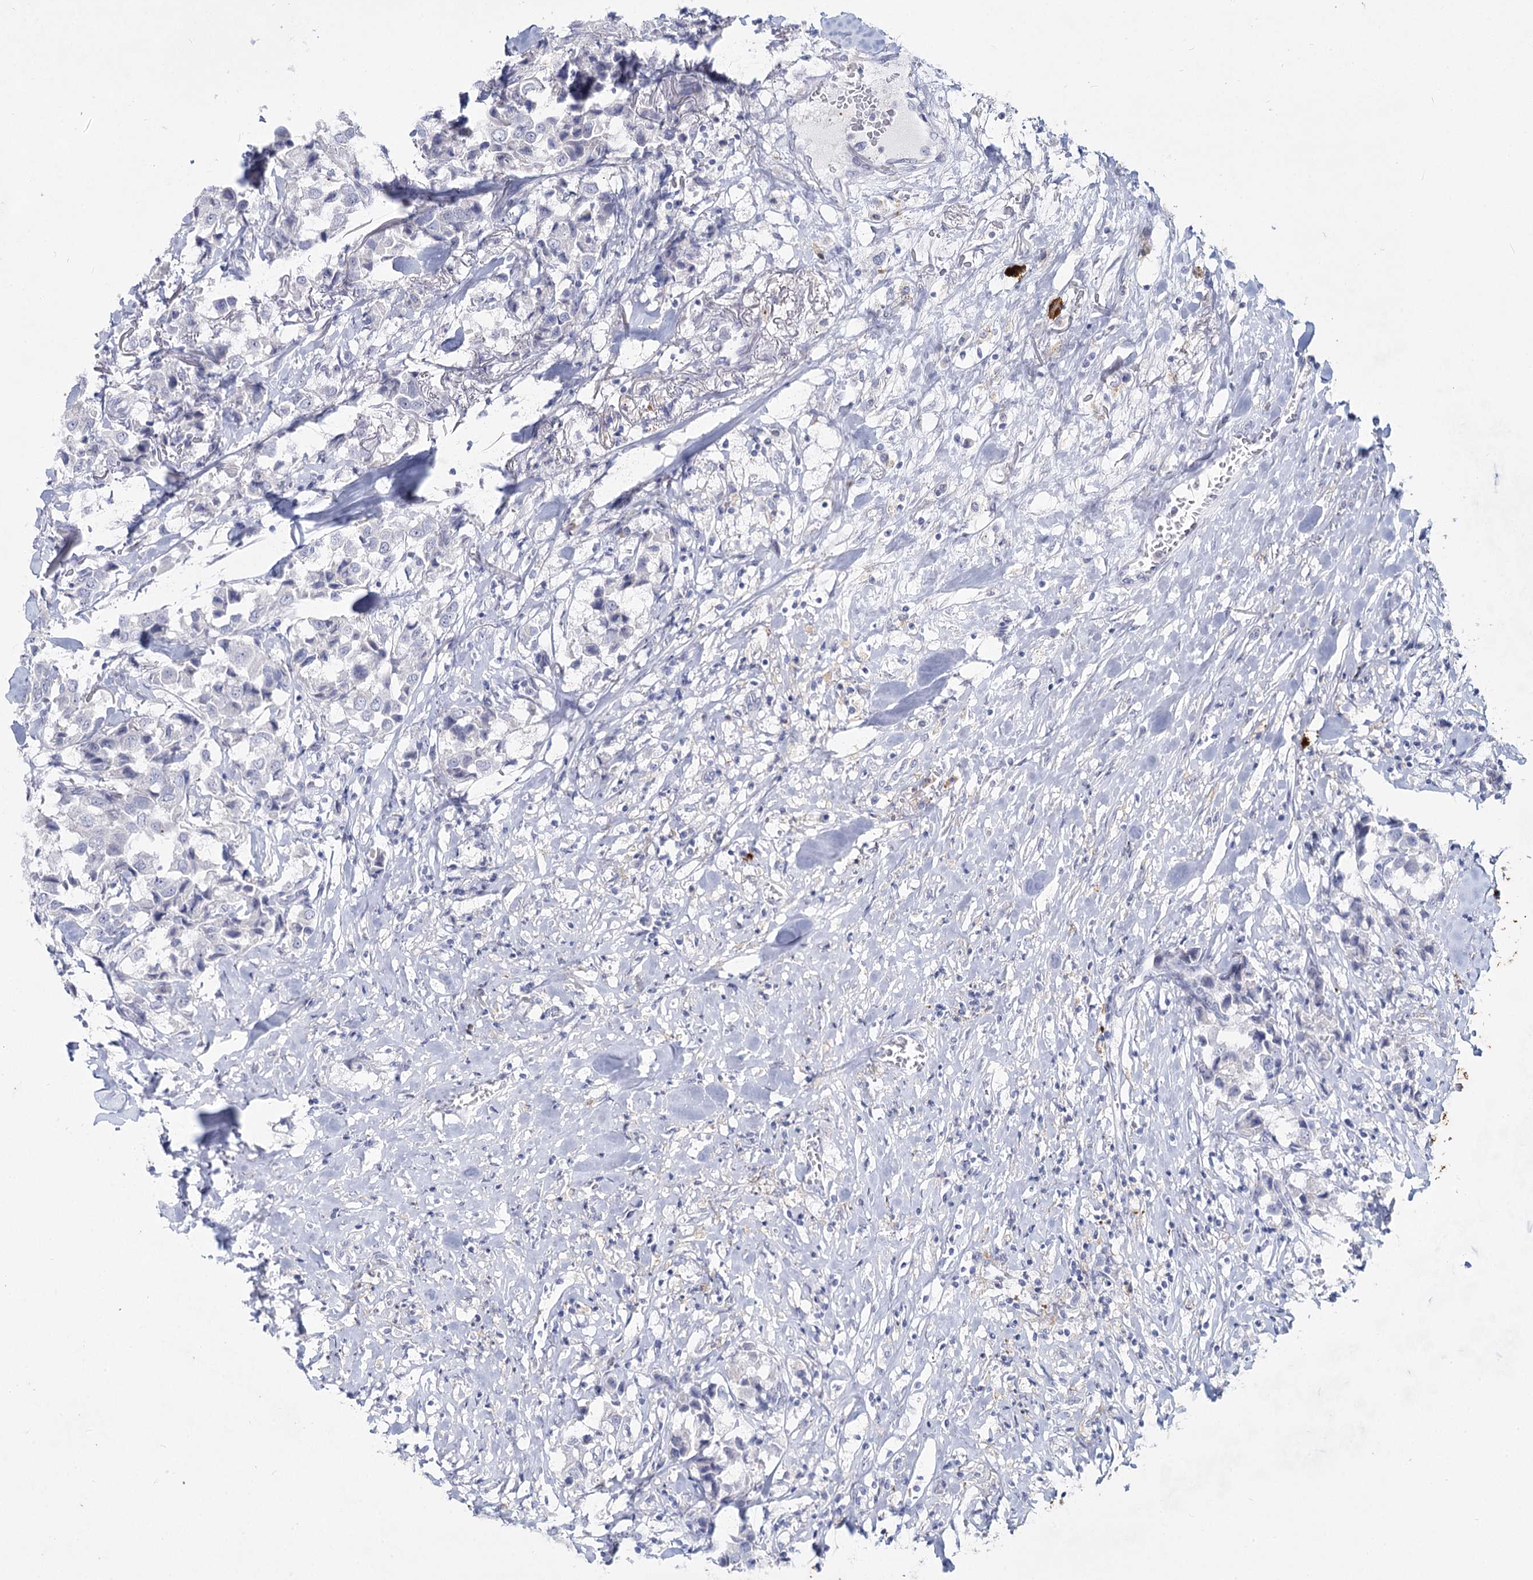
{"staining": {"intensity": "negative", "quantity": "none", "location": "none"}, "tissue": "breast cancer", "cell_type": "Tumor cells", "image_type": "cancer", "snomed": [{"axis": "morphology", "description": "Duct carcinoma"}, {"axis": "topography", "description": "Breast"}], "caption": "High power microscopy image of an immunohistochemistry (IHC) histopathology image of breast cancer, revealing no significant expression in tumor cells.", "gene": "CCDC73", "patient": {"sex": "female", "age": 80}}